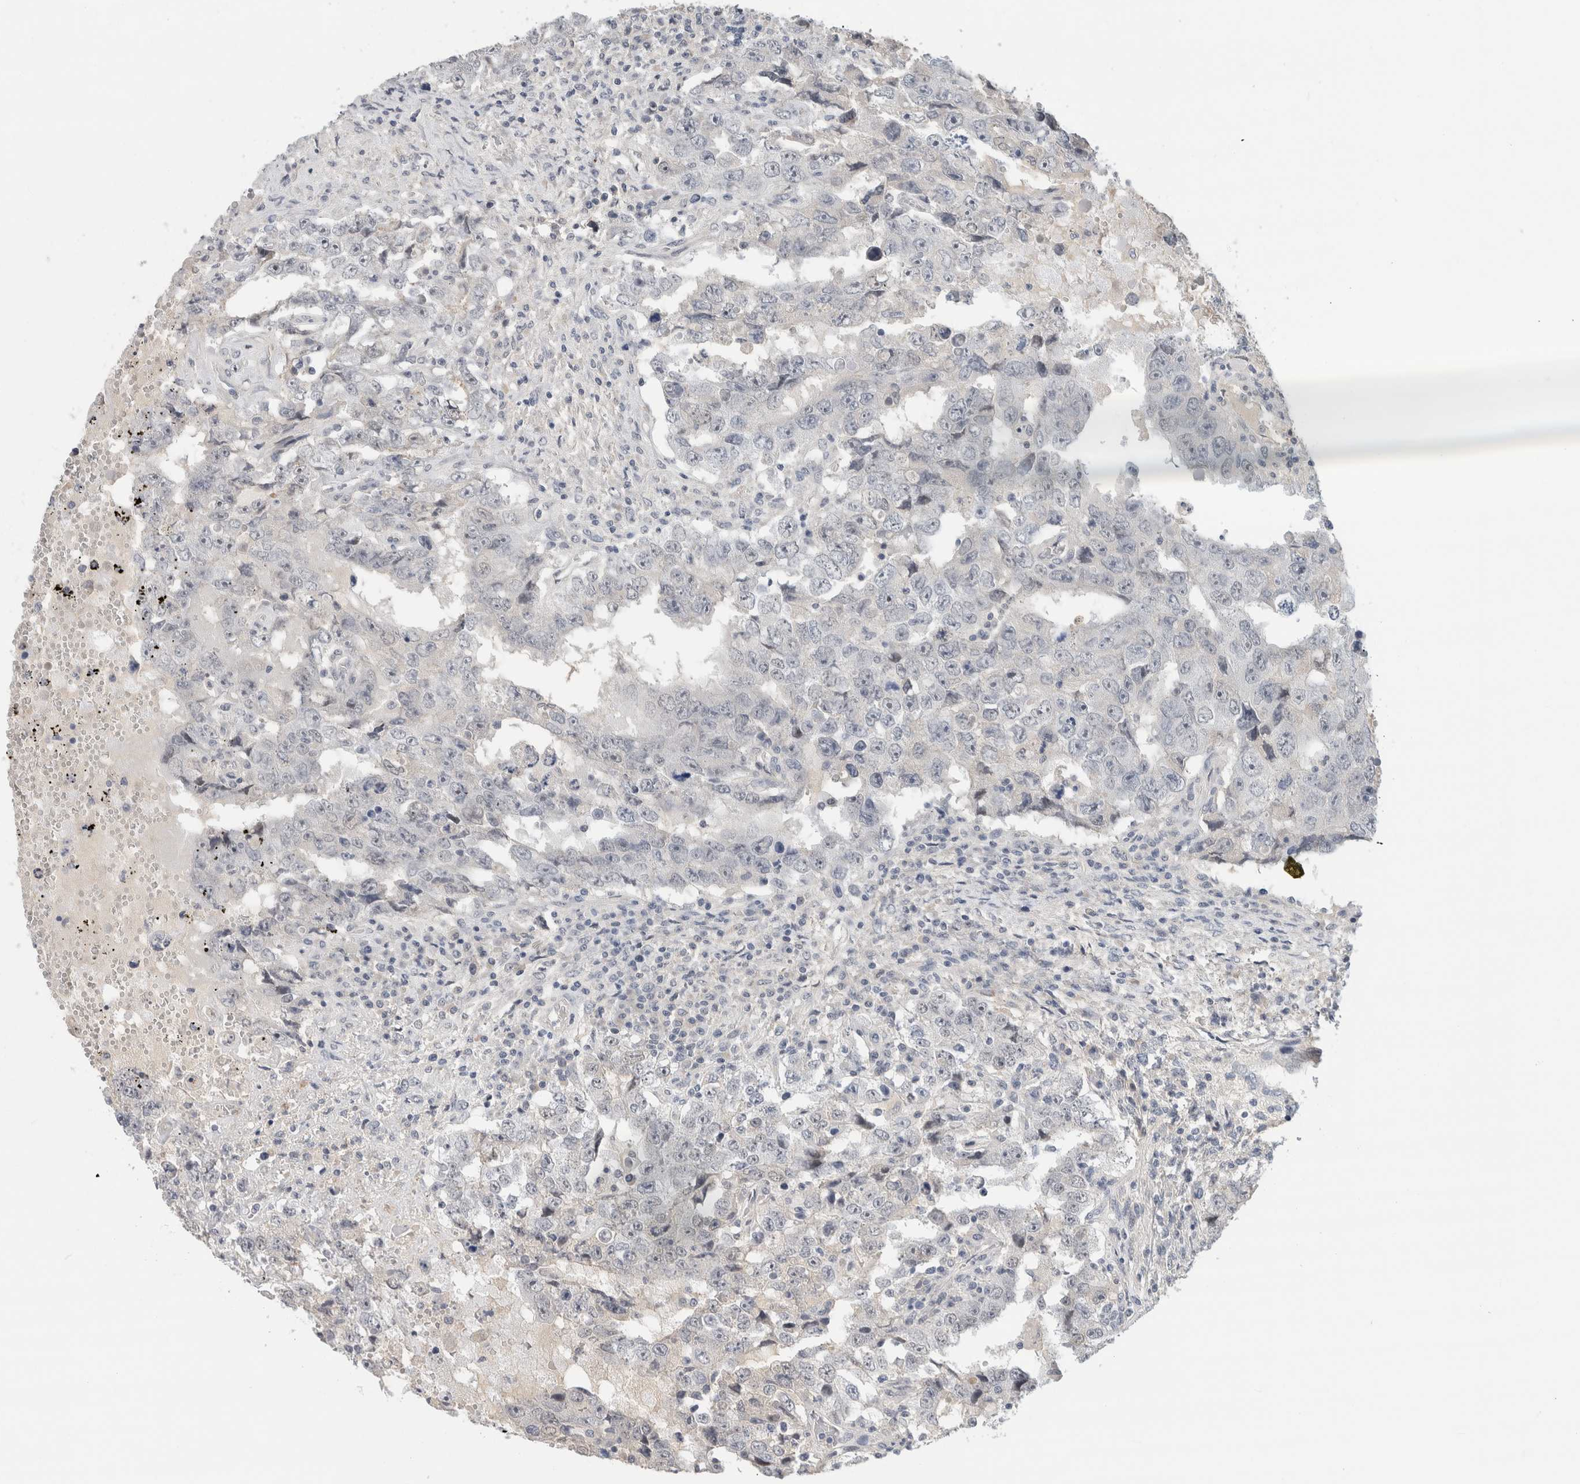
{"staining": {"intensity": "negative", "quantity": "none", "location": "none"}, "tissue": "testis cancer", "cell_type": "Tumor cells", "image_type": "cancer", "snomed": [{"axis": "morphology", "description": "Carcinoma, Embryonal, NOS"}, {"axis": "topography", "description": "Testis"}], "caption": "DAB immunohistochemical staining of testis embryonal carcinoma exhibits no significant expression in tumor cells.", "gene": "HCN3", "patient": {"sex": "male", "age": 26}}